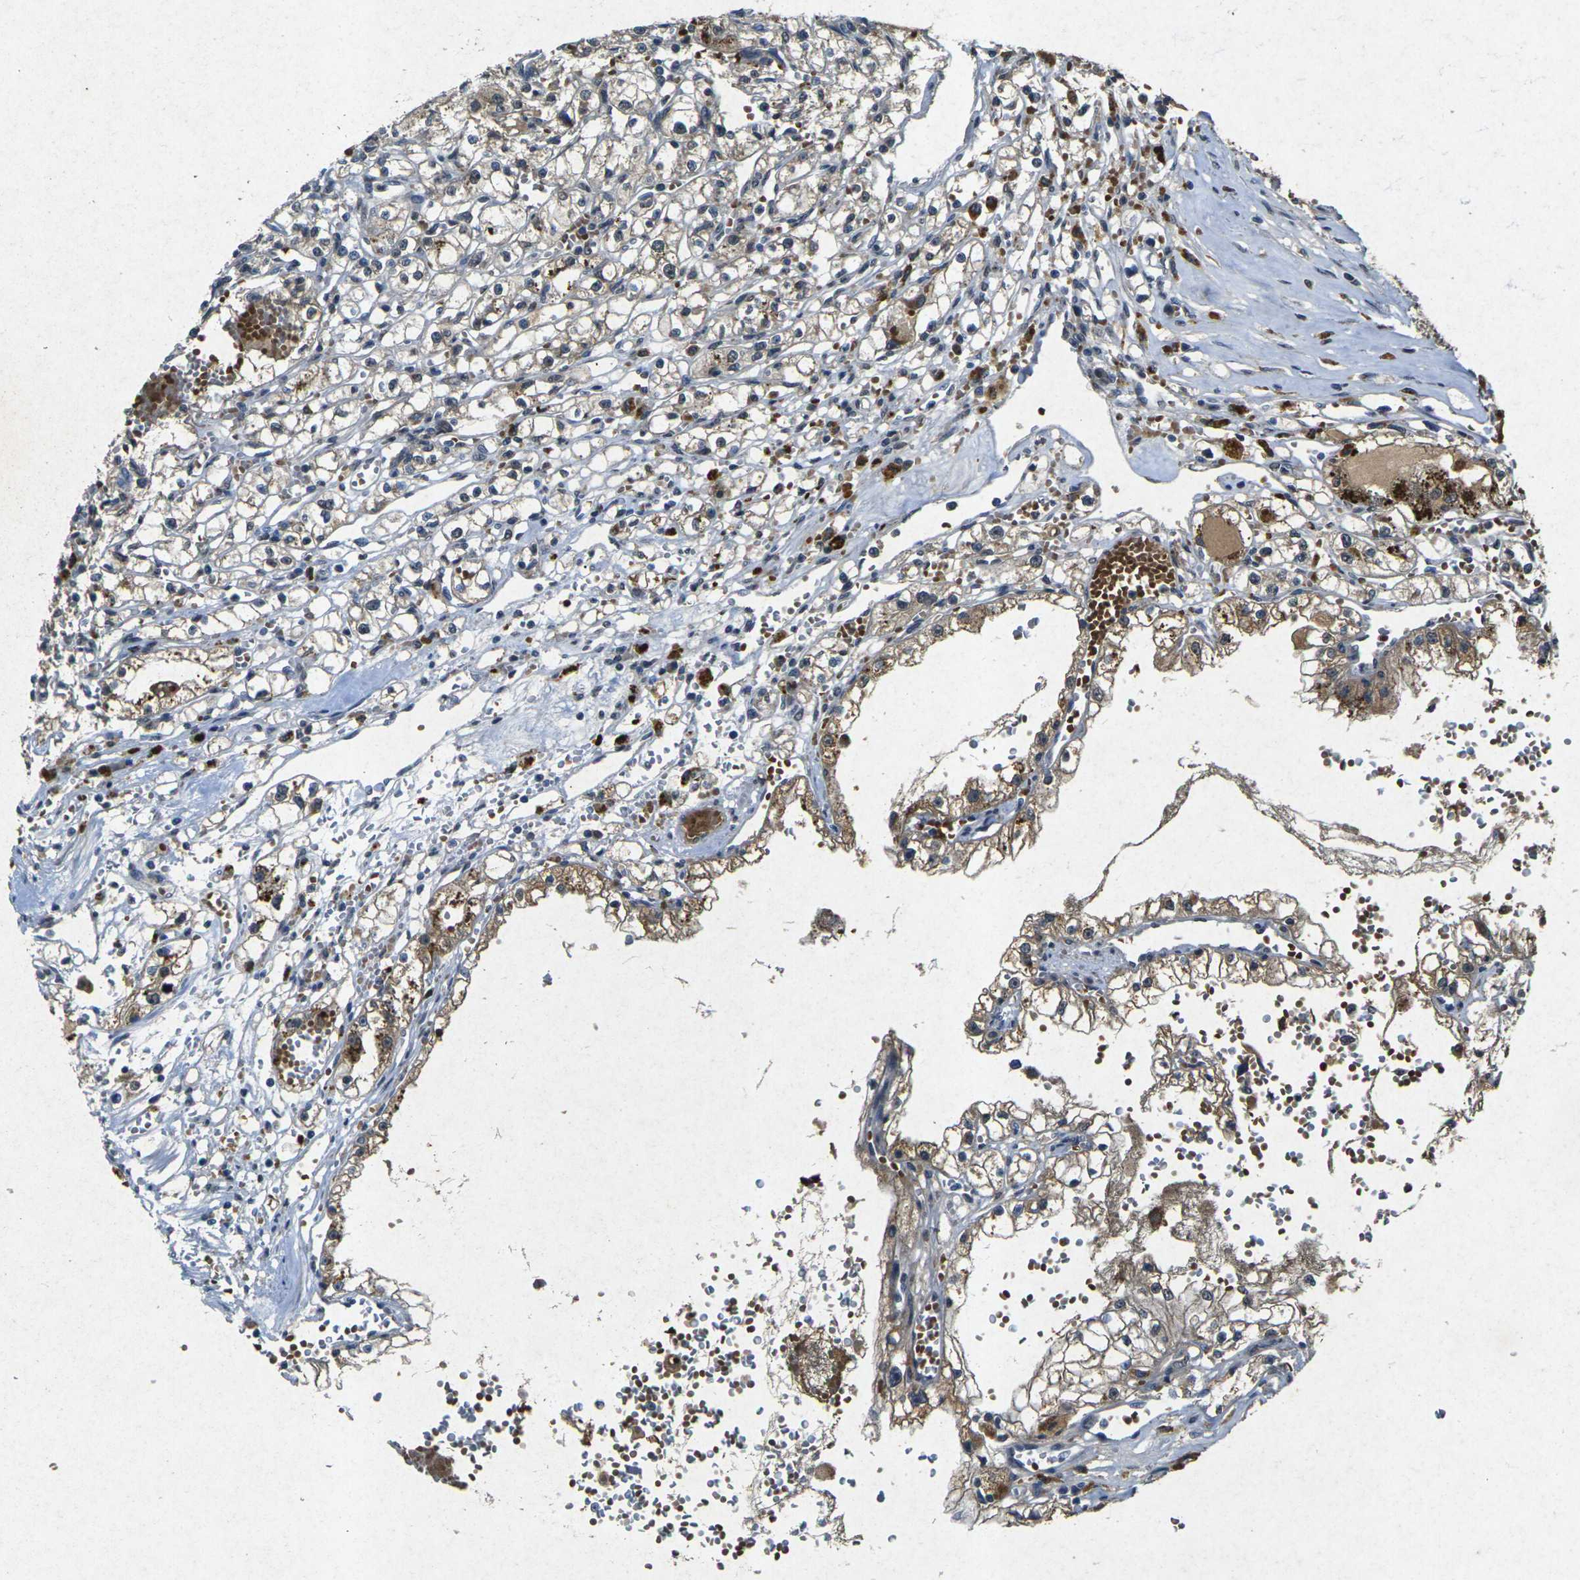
{"staining": {"intensity": "moderate", "quantity": "25%-75%", "location": "cytoplasmic/membranous"}, "tissue": "renal cancer", "cell_type": "Tumor cells", "image_type": "cancer", "snomed": [{"axis": "morphology", "description": "Adenocarcinoma, NOS"}, {"axis": "topography", "description": "Kidney"}], "caption": "A brown stain labels moderate cytoplasmic/membranous staining of a protein in renal cancer (adenocarcinoma) tumor cells.", "gene": "RGMA", "patient": {"sex": "male", "age": 56}}